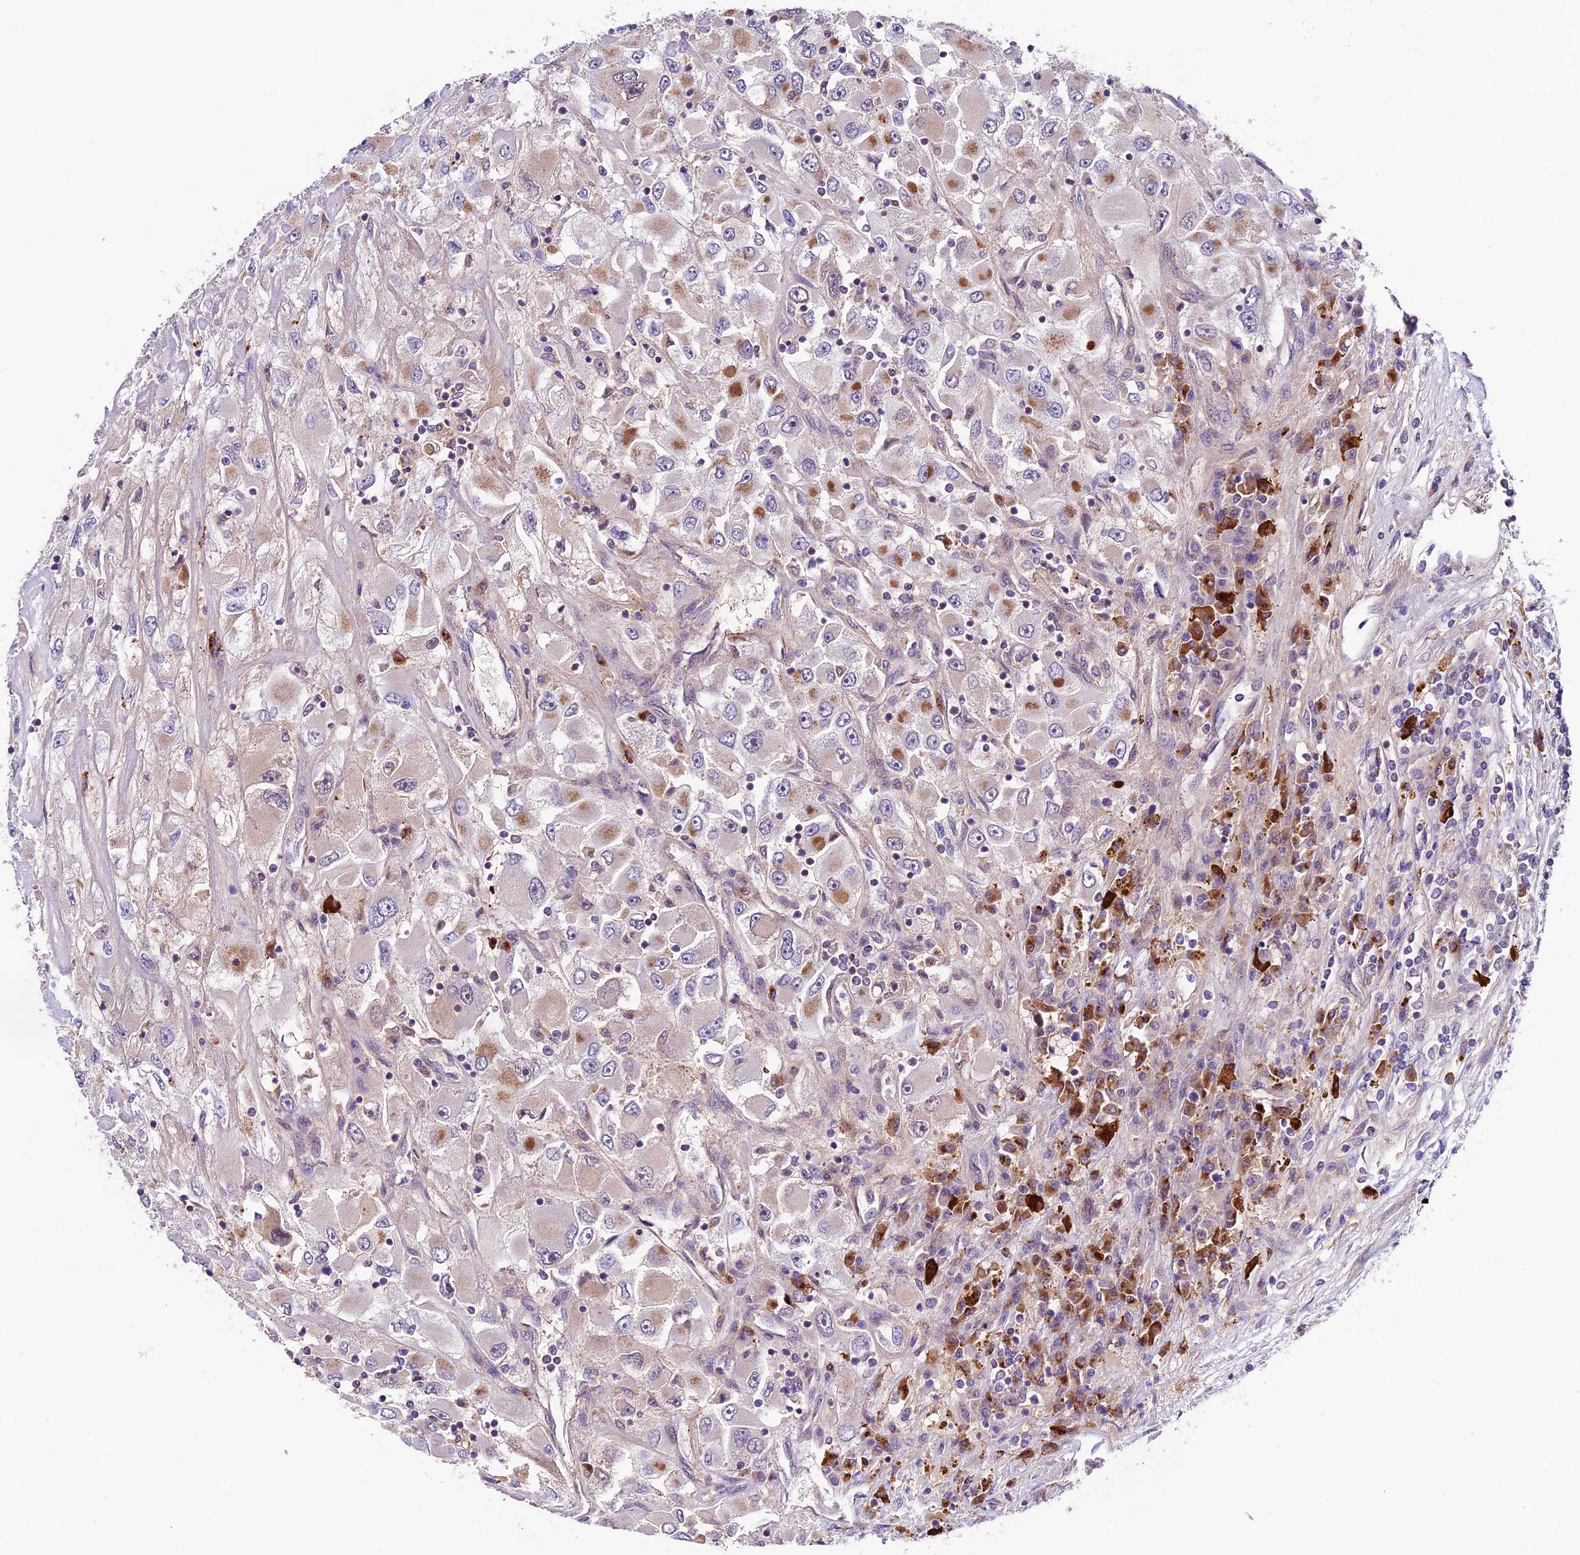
{"staining": {"intensity": "moderate", "quantity": "25%-75%", "location": "cytoplasmic/membranous"}, "tissue": "renal cancer", "cell_type": "Tumor cells", "image_type": "cancer", "snomed": [{"axis": "morphology", "description": "Adenocarcinoma, NOS"}, {"axis": "topography", "description": "Kidney"}], "caption": "Human renal adenocarcinoma stained for a protein (brown) shows moderate cytoplasmic/membranous positive positivity in about 25%-75% of tumor cells.", "gene": "METTL22", "patient": {"sex": "female", "age": 52}}